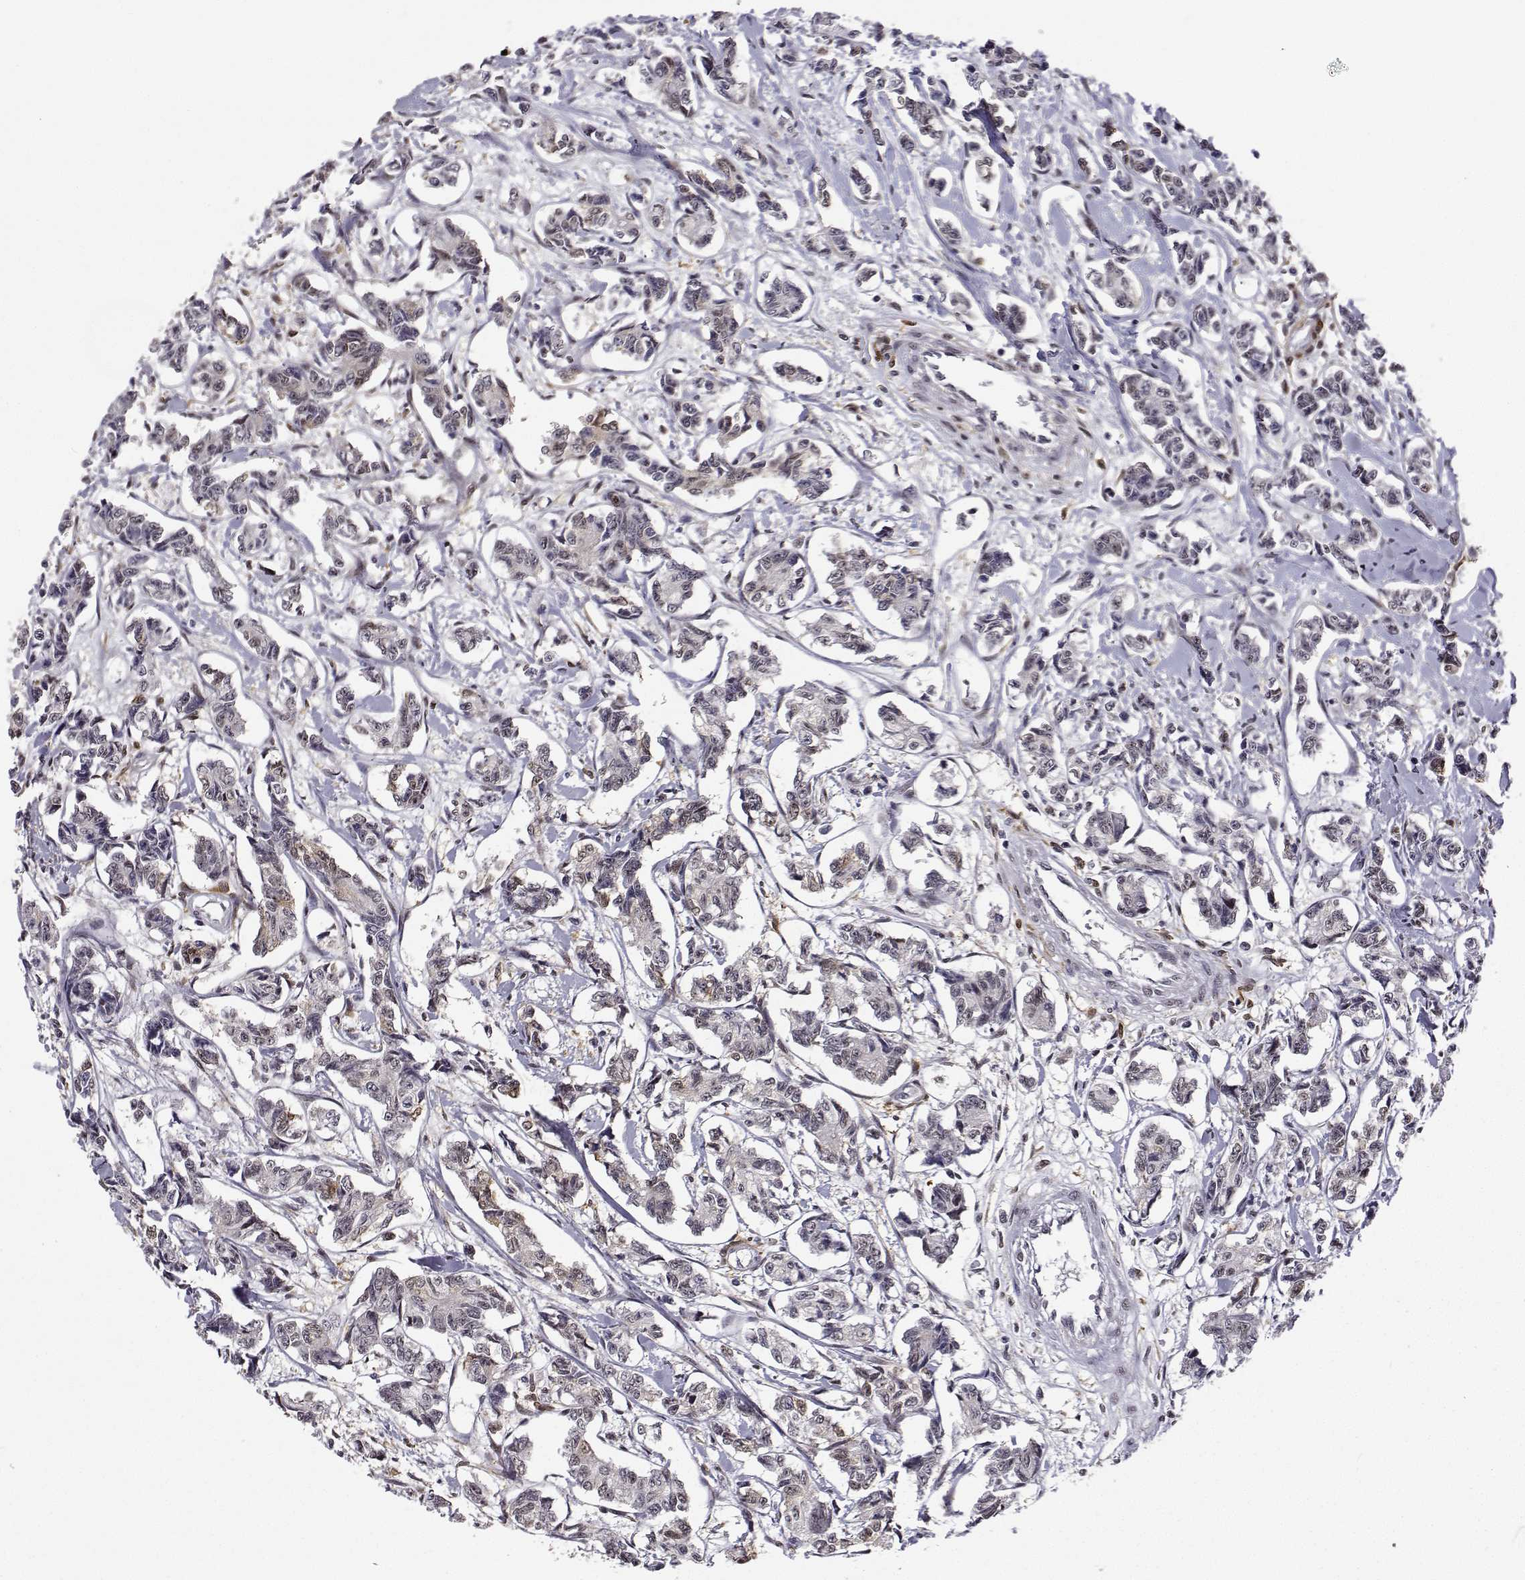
{"staining": {"intensity": "weak", "quantity": "<25%", "location": "nuclear"}, "tissue": "carcinoid", "cell_type": "Tumor cells", "image_type": "cancer", "snomed": [{"axis": "morphology", "description": "Carcinoid, malignant, NOS"}, {"axis": "topography", "description": "Kidney"}], "caption": "An immunohistochemistry (IHC) image of carcinoid (malignant) is shown. There is no staining in tumor cells of carcinoid (malignant).", "gene": "PHGDH", "patient": {"sex": "female", "age": 41}}